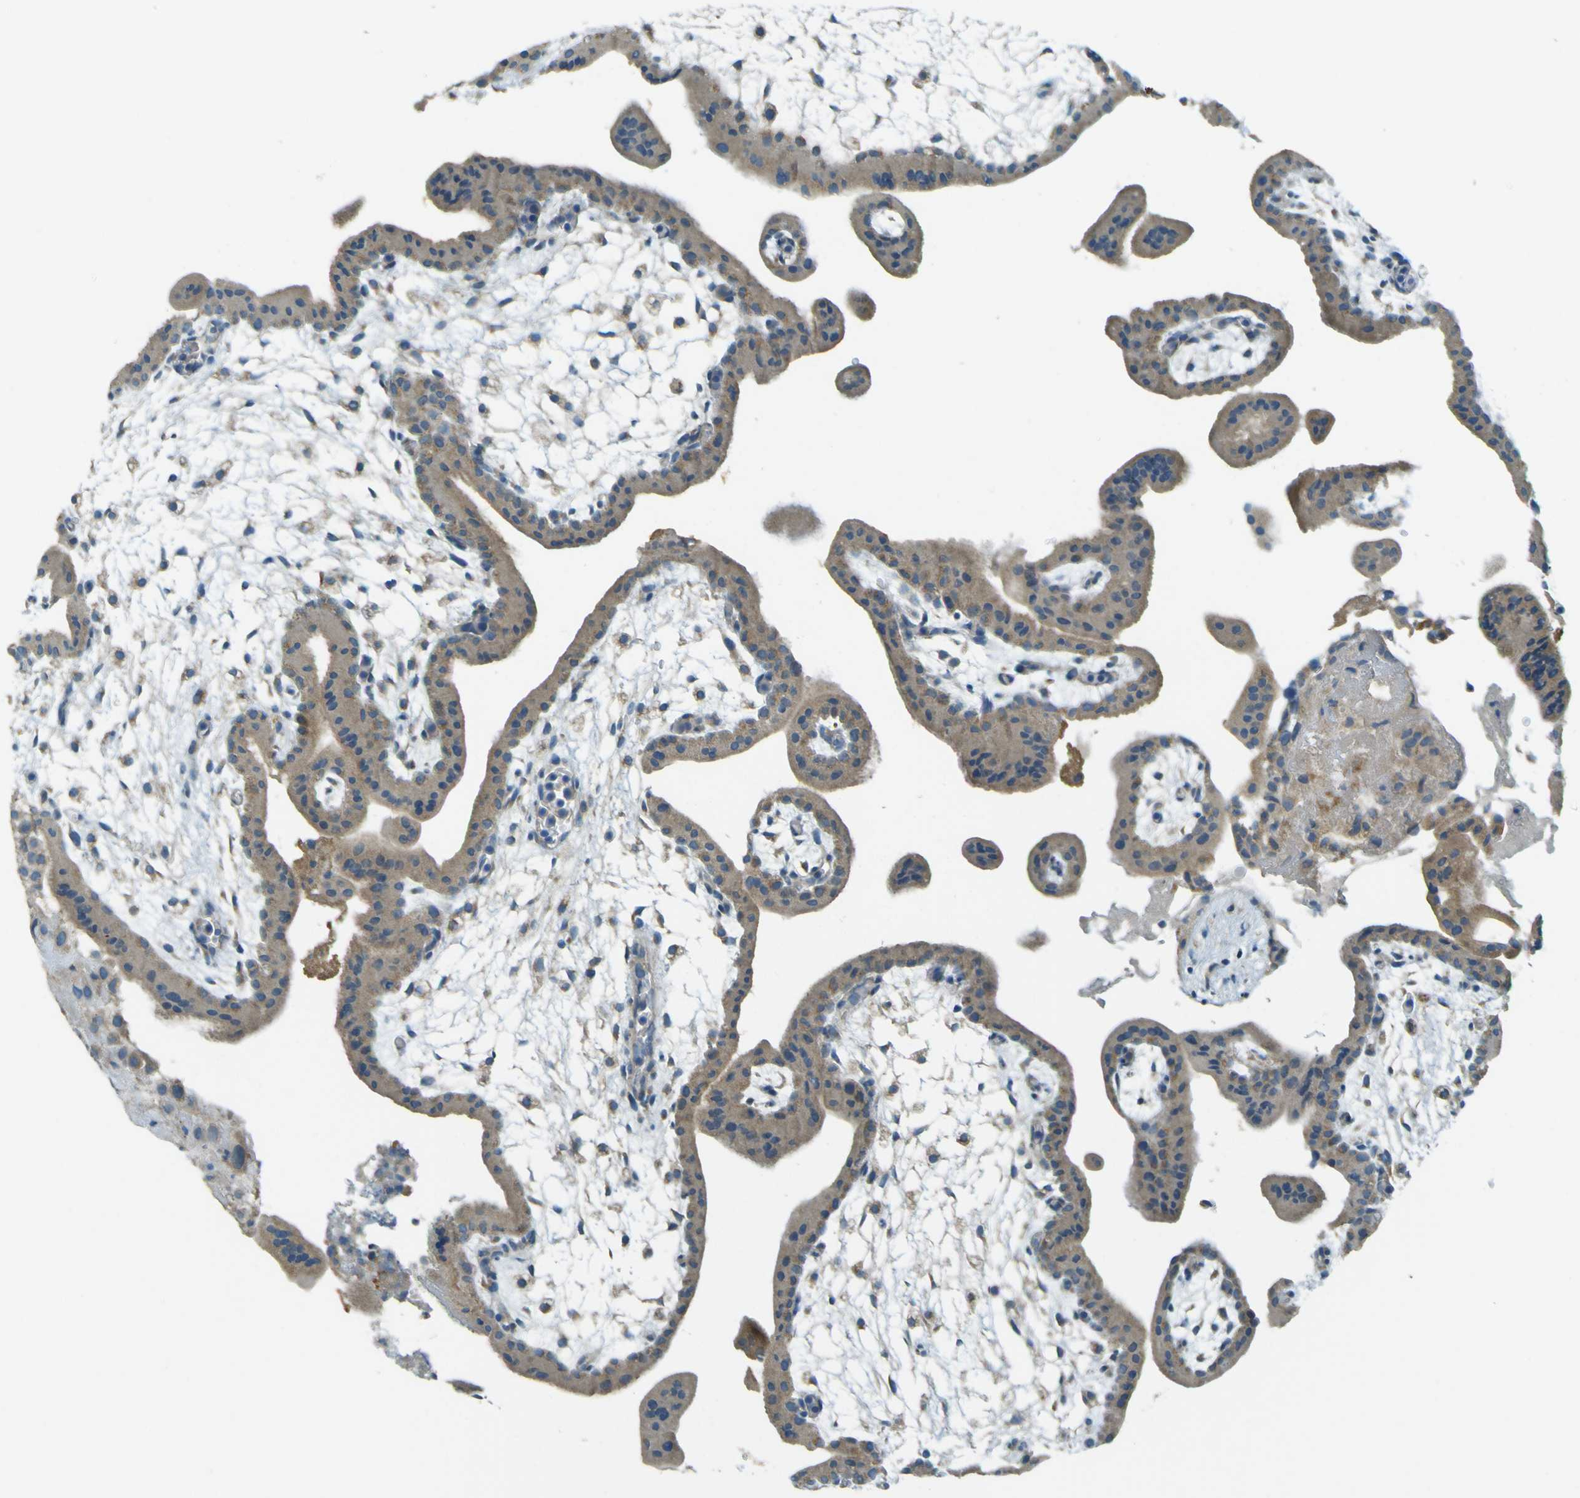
{"staining": {"intensity": "weak", "quantity": "<25%", "location": "cytoplasmic/membranous"}, "tissue": "placenta", "cell_type": "Decidual cells", "image_type": "normal", "snomed": [{"axis": "morphology", "description": "Normal tissue, NOS"}, {"axis": "topography", "description": "Placenta"}], "caption": "IHC micrograph of benign placenta stained for a protein (brown), which displays no expression in decidual cells.", "gene": "FKTN", "patient": {"sex": "female", "age": 35}}